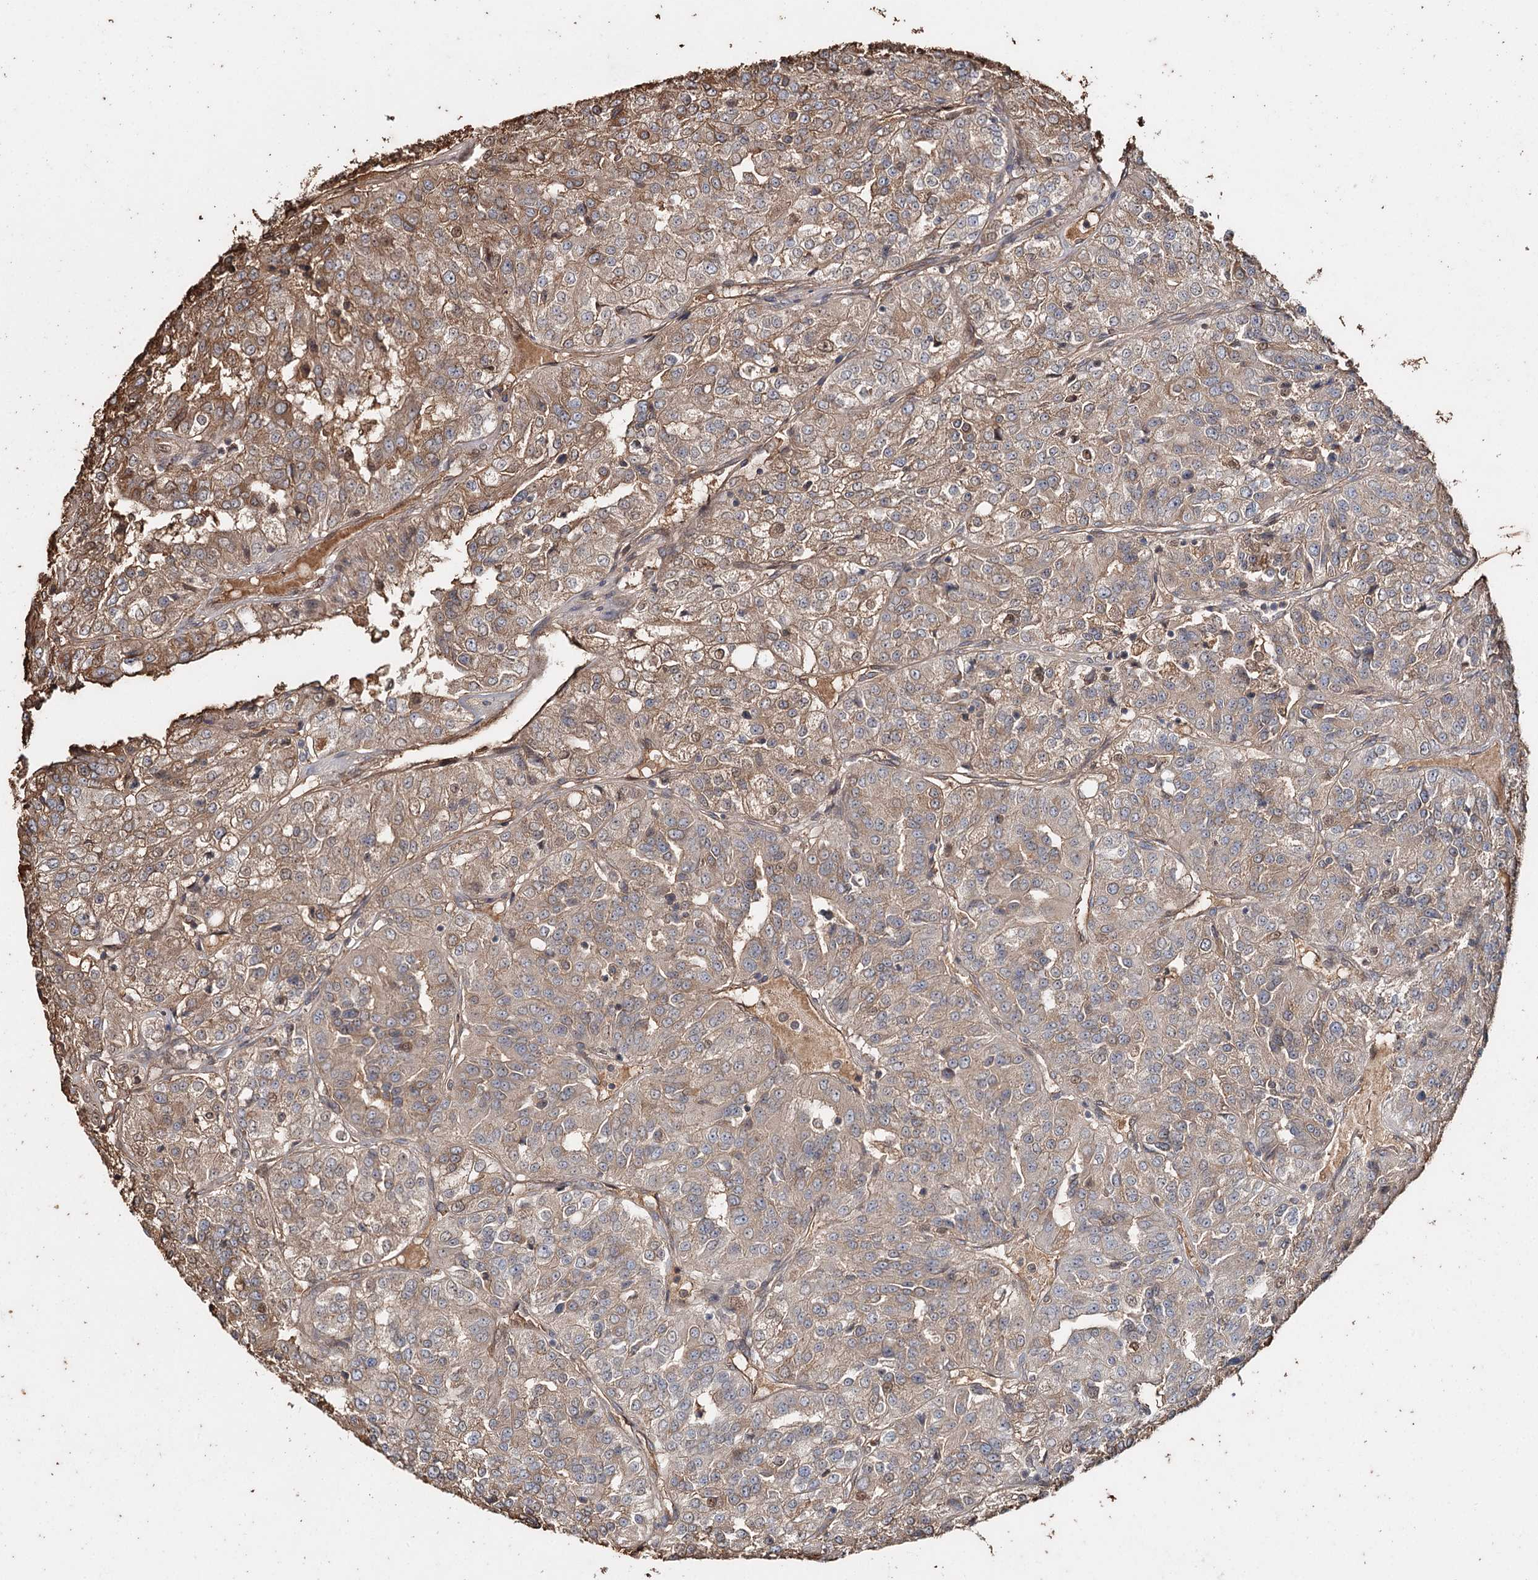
{"staining": {"intensity": "moderate", "quantity": ">75%", "location": "cytoplasmic/membranous"}, "tissue": "renal cancer", "cell_type": "Tumor cells", "image_type": "cancer", "snomed": [{"axis": "morphology", "description": "Adenocarcinoma, NOS"}, {"axis": "topography", "description": "Kidney"}], "caption": "Immunohistochemistry (IHC) image of neoplastic tissue: human adenocarcinoma (renal) stained using immunohistochemistry (IHC) exhibits medium levels of moderate protein expression localized specifically in the cytoplasmic/membranous of tumor cells, appearing as a cytoplasmic/membranous brown color.", "gene": "SYVN1", "patient": {"sex": "female", "age": 63}}